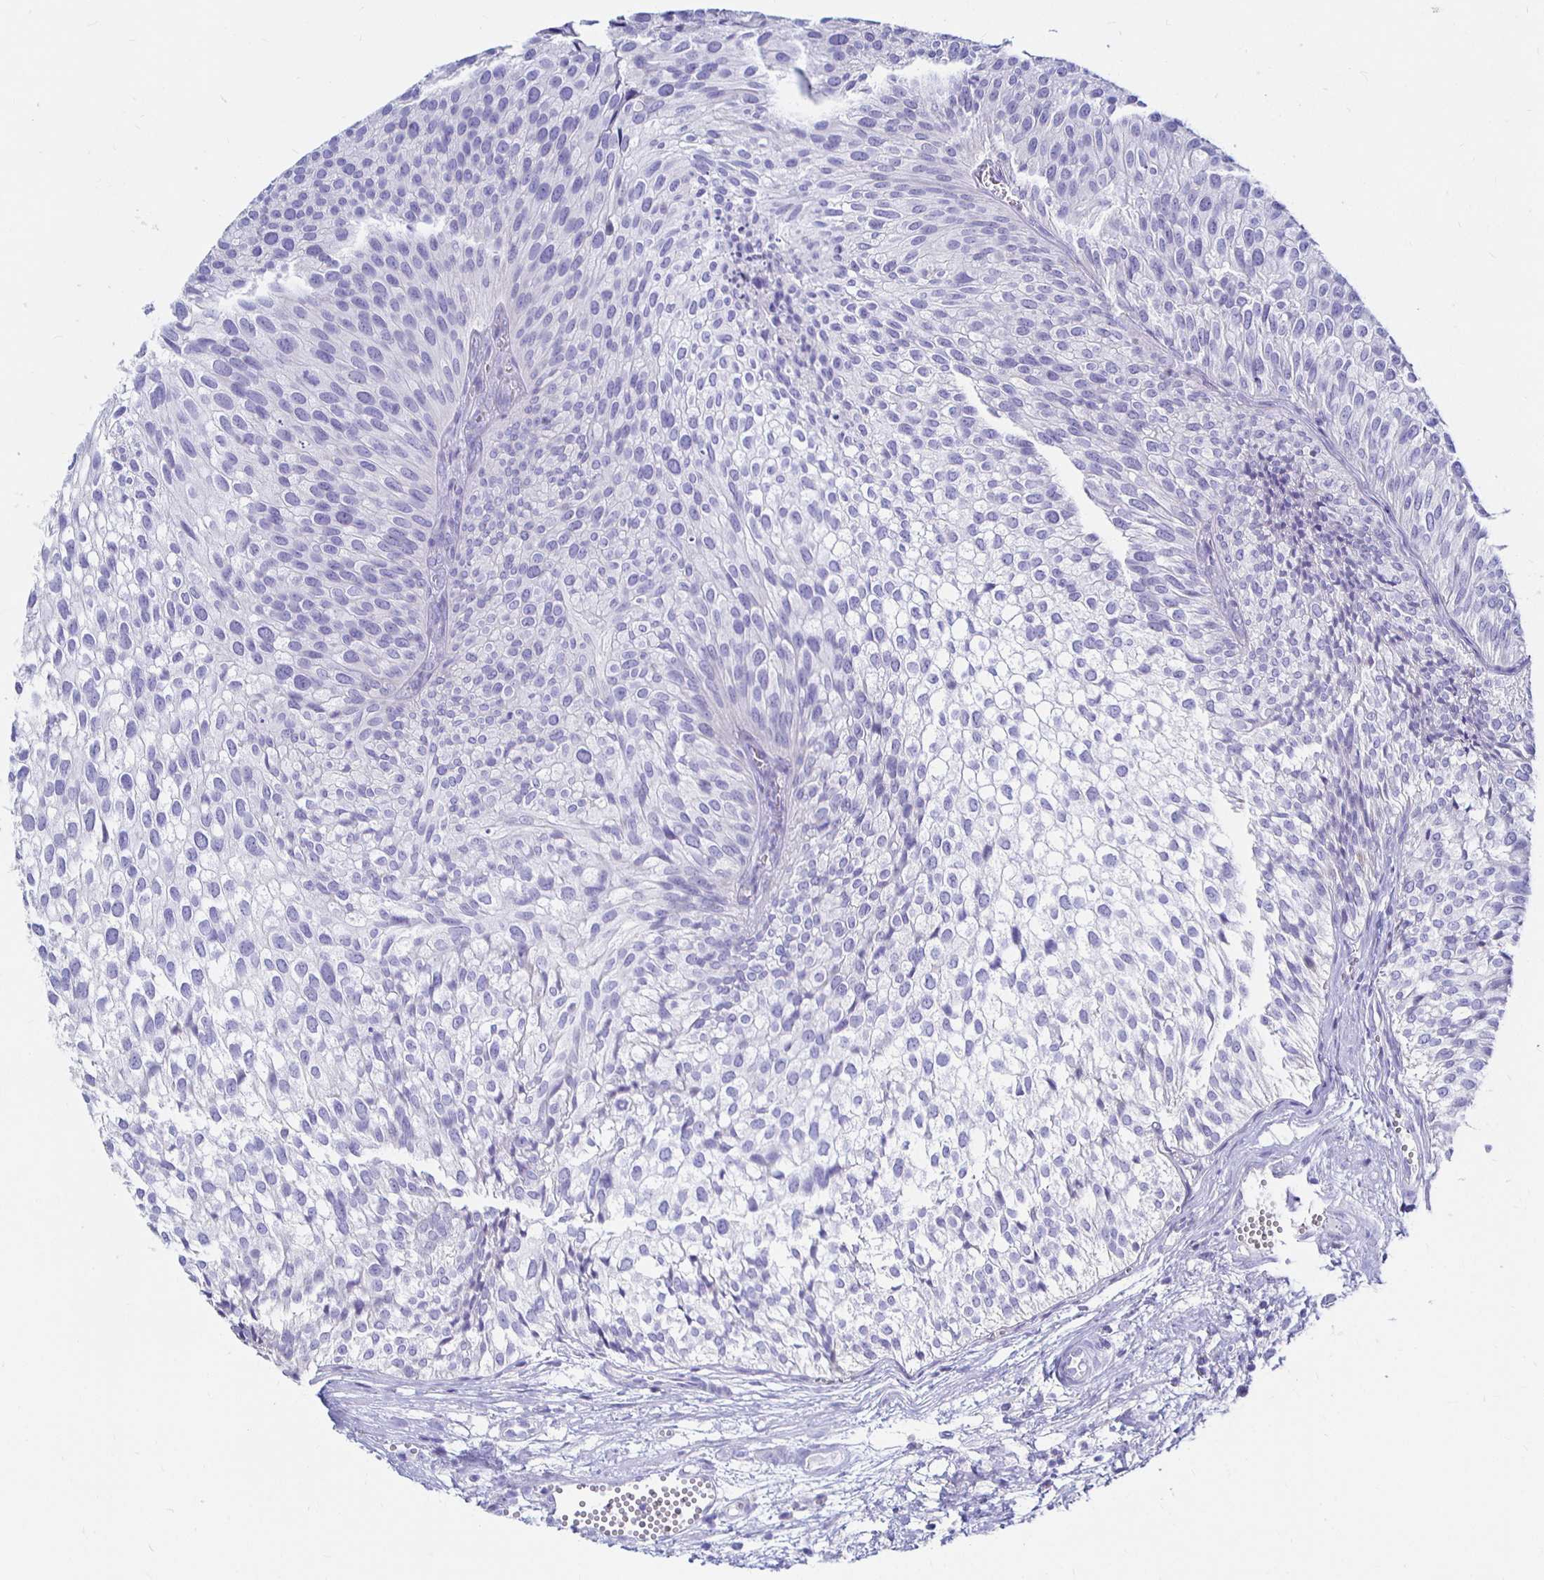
{"staining": {"intensity": "negative", "quantity": "none", "location": "none"}, "tissue": "urothelial cancer", "cell_type": "Tumor cells", "image_type": "cancer", "snomed": [{"axis": "morphology", "description": "Urothelial carcinoma, Low grade"}, {"axis": "topography", "description": "Urinary bladder"}], "caption": "Urothelial cancer was stained to show a protein in brown. There is no significant expression in tumor cells.", "gene": "UMOD", "patient": {"sex": "male", "age": 91}}